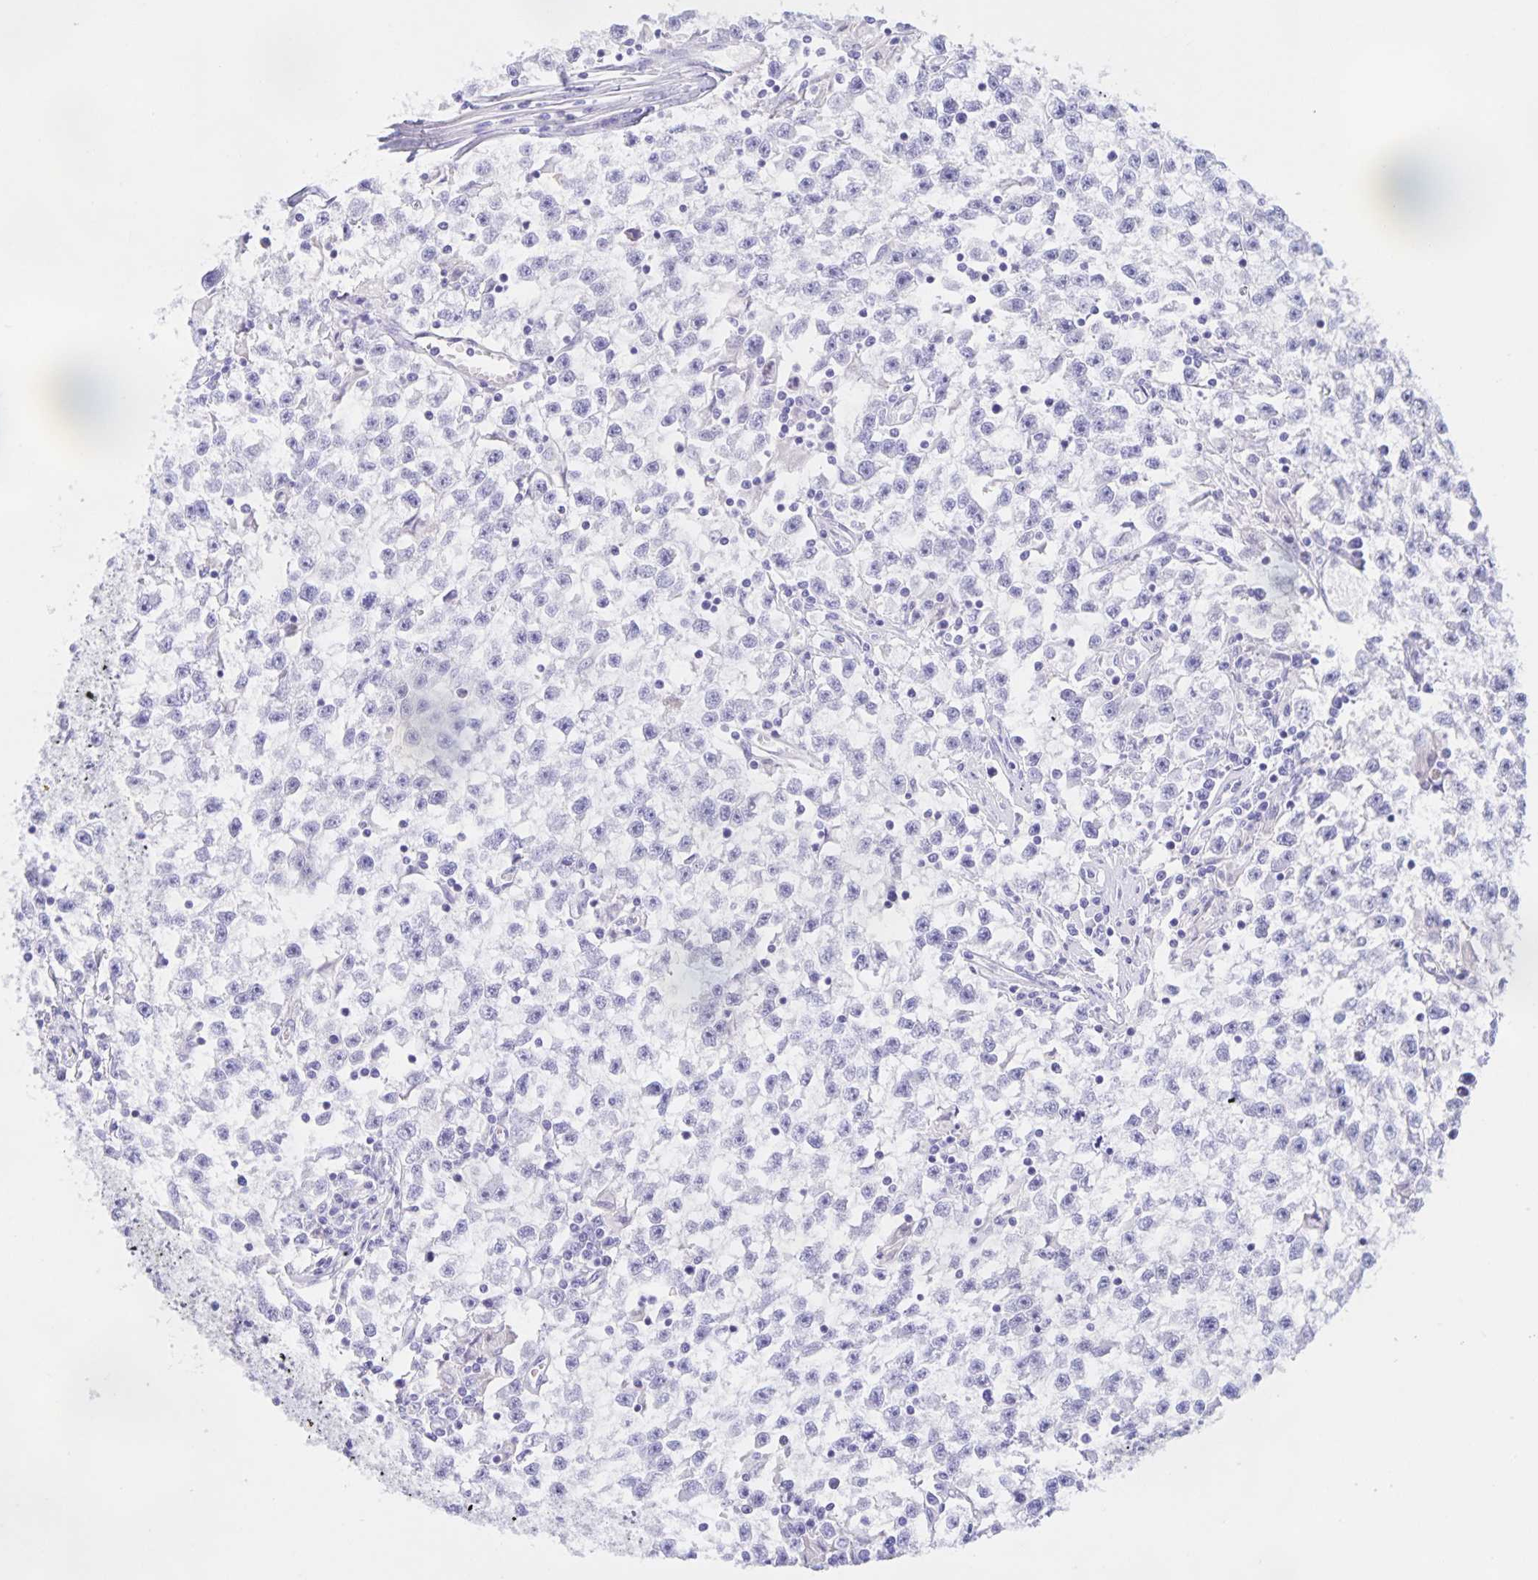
{"staining": {"intensity": "negative", "quantity": "none", "location": "none"}, "tissue": "testis cancer", "cell_type": "Tumor cells", "image_type": "cancer", "snomed": [{"axis": "morphology", "description": "Seminoma, NOS"}, {"axis": "topography", "description": "Testis"}], "caption": "A high-resolution photomicrograph shows immunohistochemistry staining of testis cancer, which exhibits no significant positivity in tumor cells. The staining was performed using DAB to visualize the protein expression in brown, while the nuclei were stained in blue with hematoxylin (Magnification: 20x).", "gene": "CATSPER4", "patient": {"sex": "male", "age": 31}}